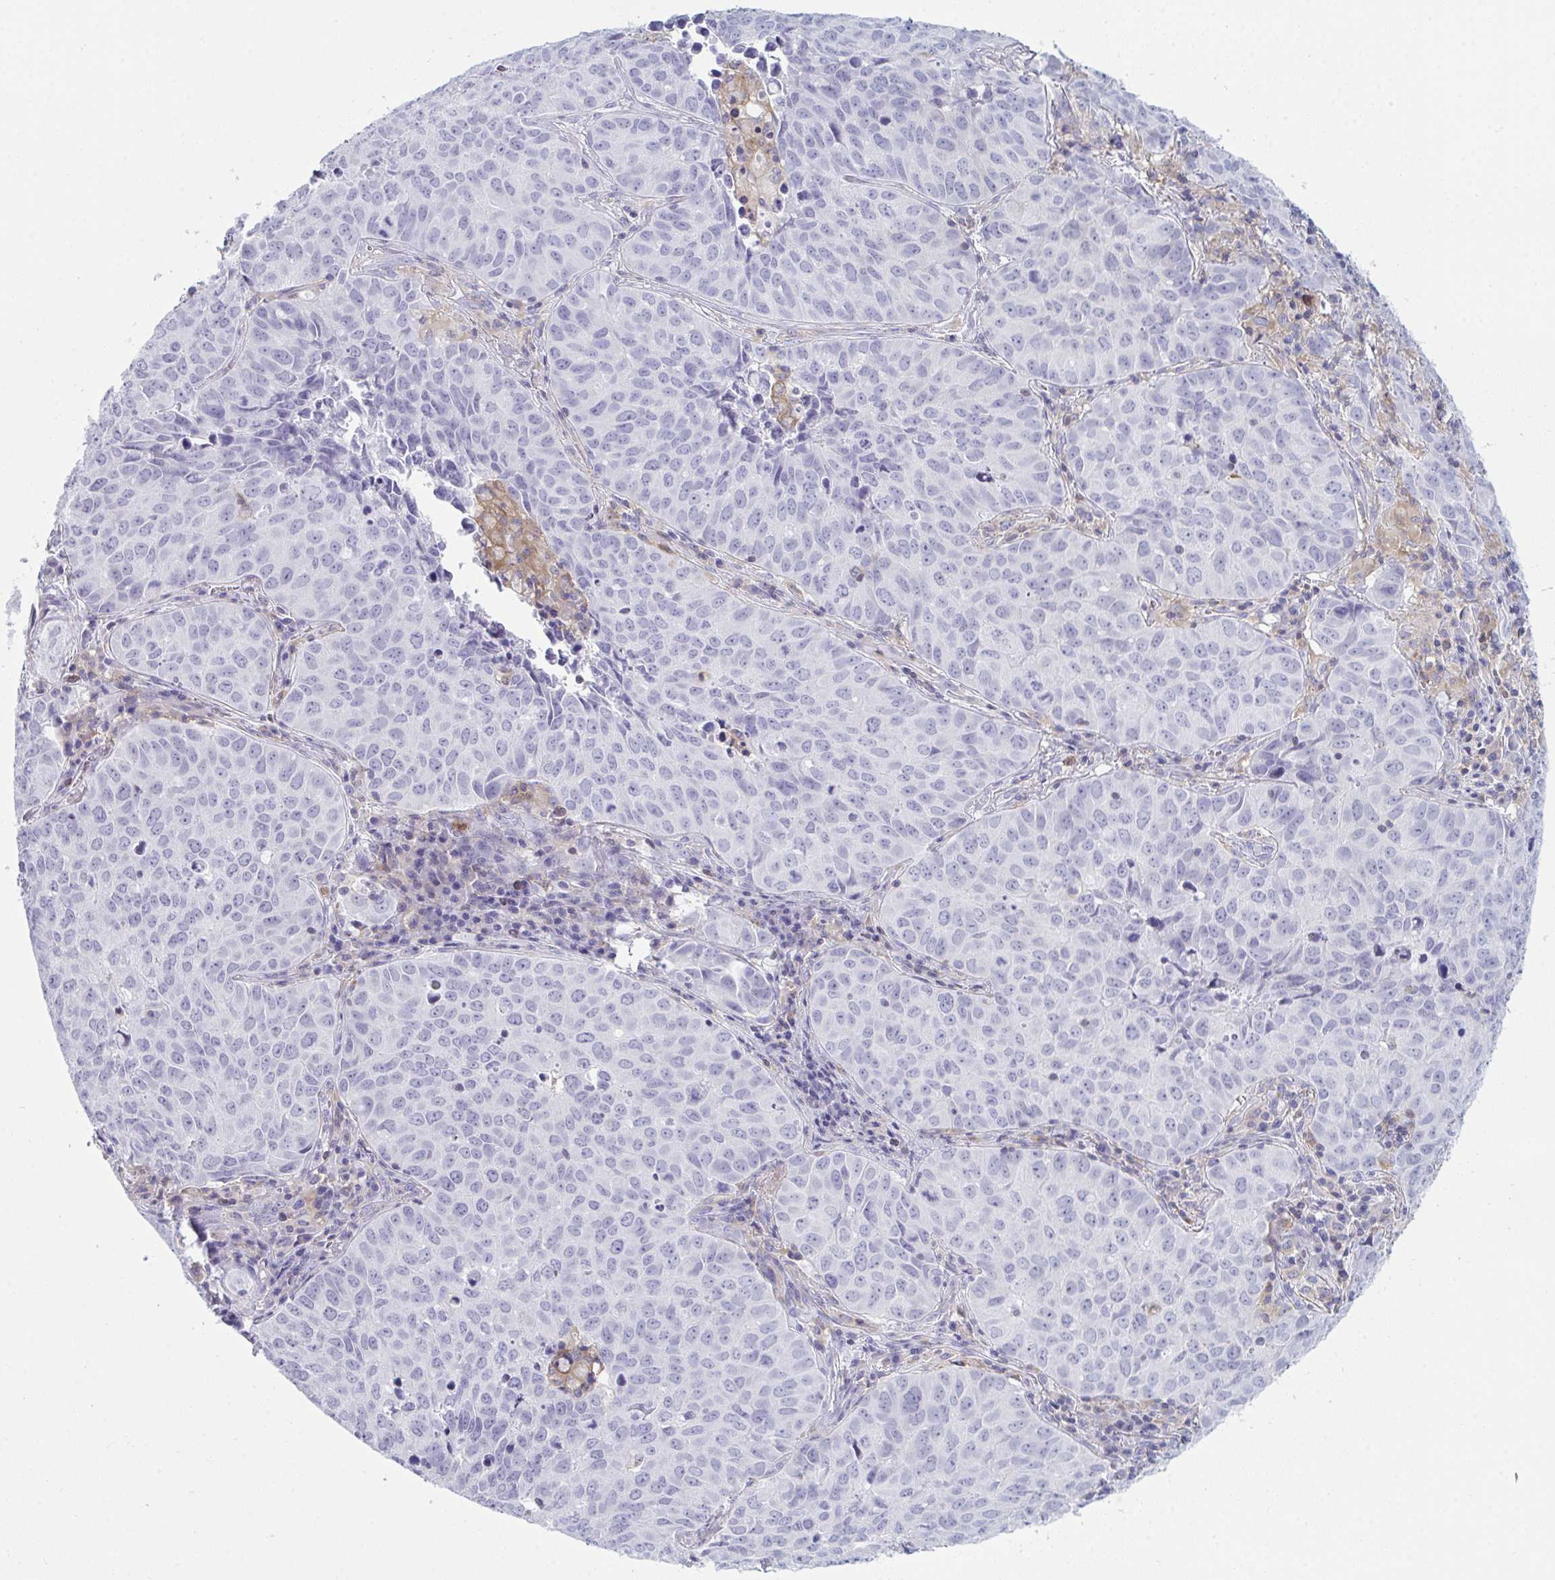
{"staining": {"intensity": "negative", "quantity": "none", "location": "none"}, "tissue": "lung cancer", "cell_type": "Tumor cells", "image_type": "cancer", "snomed": [{"axis": "morphology", "description": "Adenocarcinoma, NOS"}, {"axis": "topography", "description": "Lung"}], "caption": "The IHC image has no significant staining in tumor cells of adenocarcinoma (lung) tissue.", "gene": "MYO1F", "patient": {"sex": "female", "age": 50}}